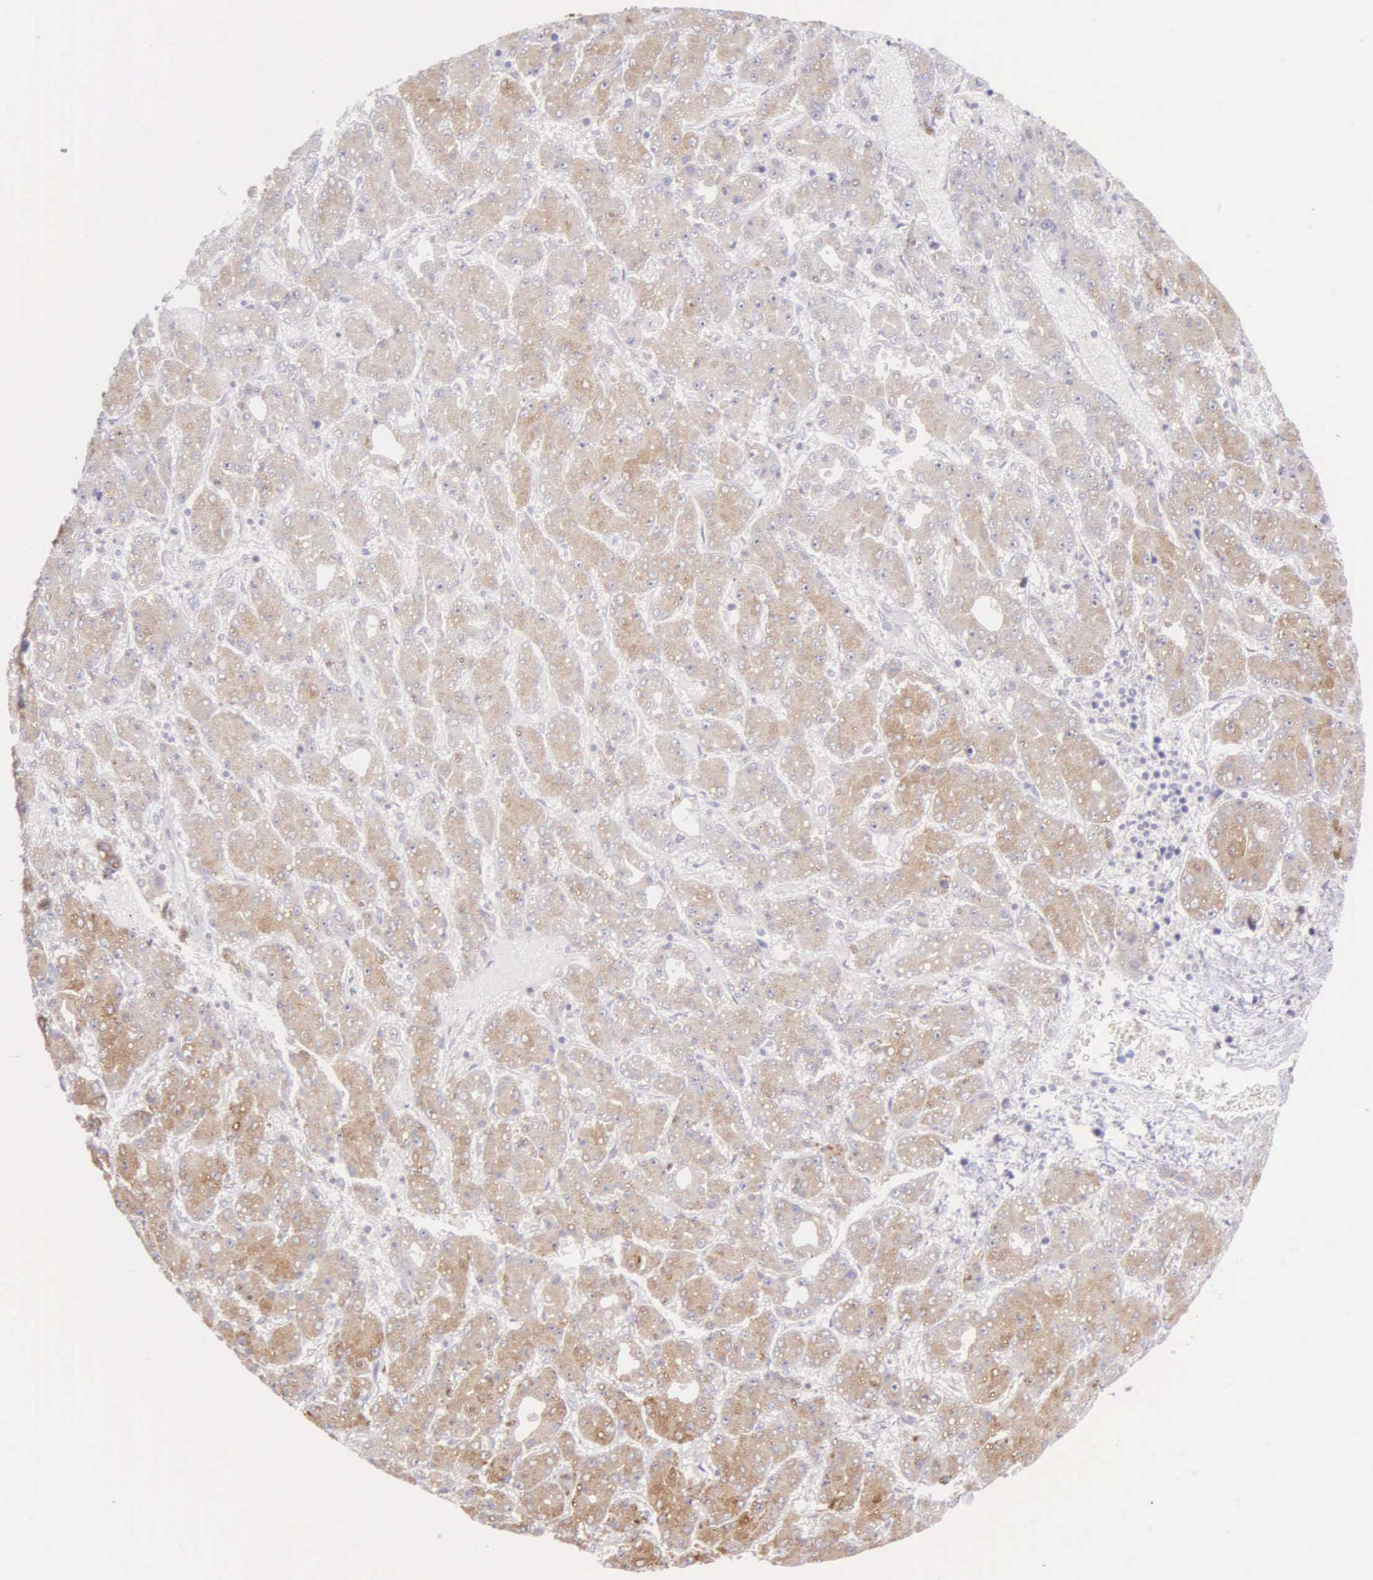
{"staining": {"intensity": "weak", "quantity": ">75%", "location": "cytoplasmic/membranous"}, "tissue": "liver cancer", "cell_type": "Tumor cells", "image_type": "cancer", "snomed": [{"axis": "morphology", "description": "Carcinoma, Hepatocellular, NOS"}, {"axis": "topography", "description": "Liver"}], "caption": "High-power microscopy captured an IHC photomicrograph of liver hepatocellular carcinoma, revealing weak cytoplasmic/membranous positivity in about >75% of tumor cells.", "gene": "NSDHL", "patient": {"sex": "male", "age": 69}}